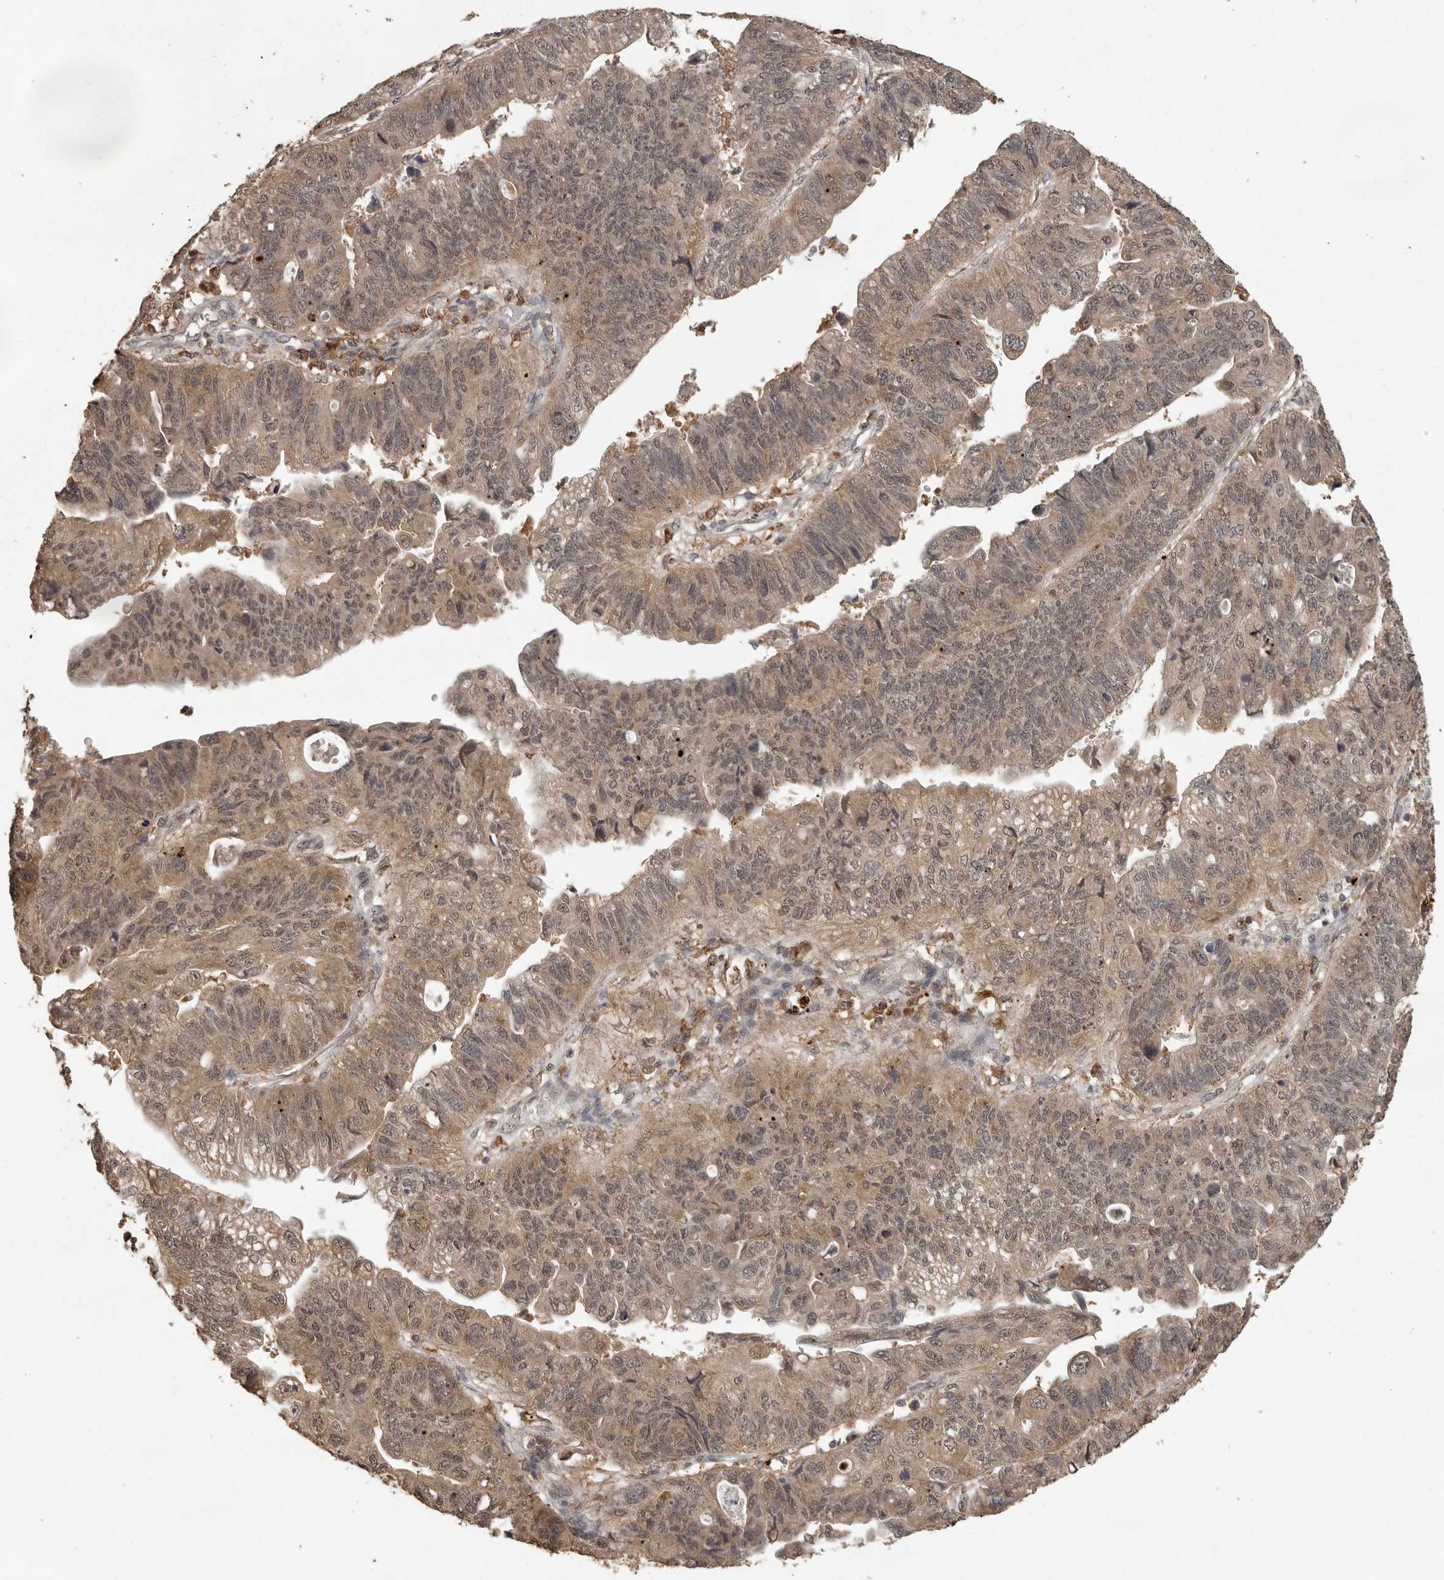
{"staining": {"intensity": "moderate", "quantity": ">75%", "location": "cytoplasmic/membranous"}, "tissue": "stomach cancer", "cell_type": "Tumor cells", "image_type": "cancer", "snomed": [{"axis": "morphology", "description": "Adenocarcinoma, NOS"}, {"axis": "topography", "description": "Stomach"}], "caption": "Stomach cancer stained with a protein marker exhibits moderate staining in tumor cells.", "gene": "CTF1", "patient": {"sex": "male", "age": 59}}